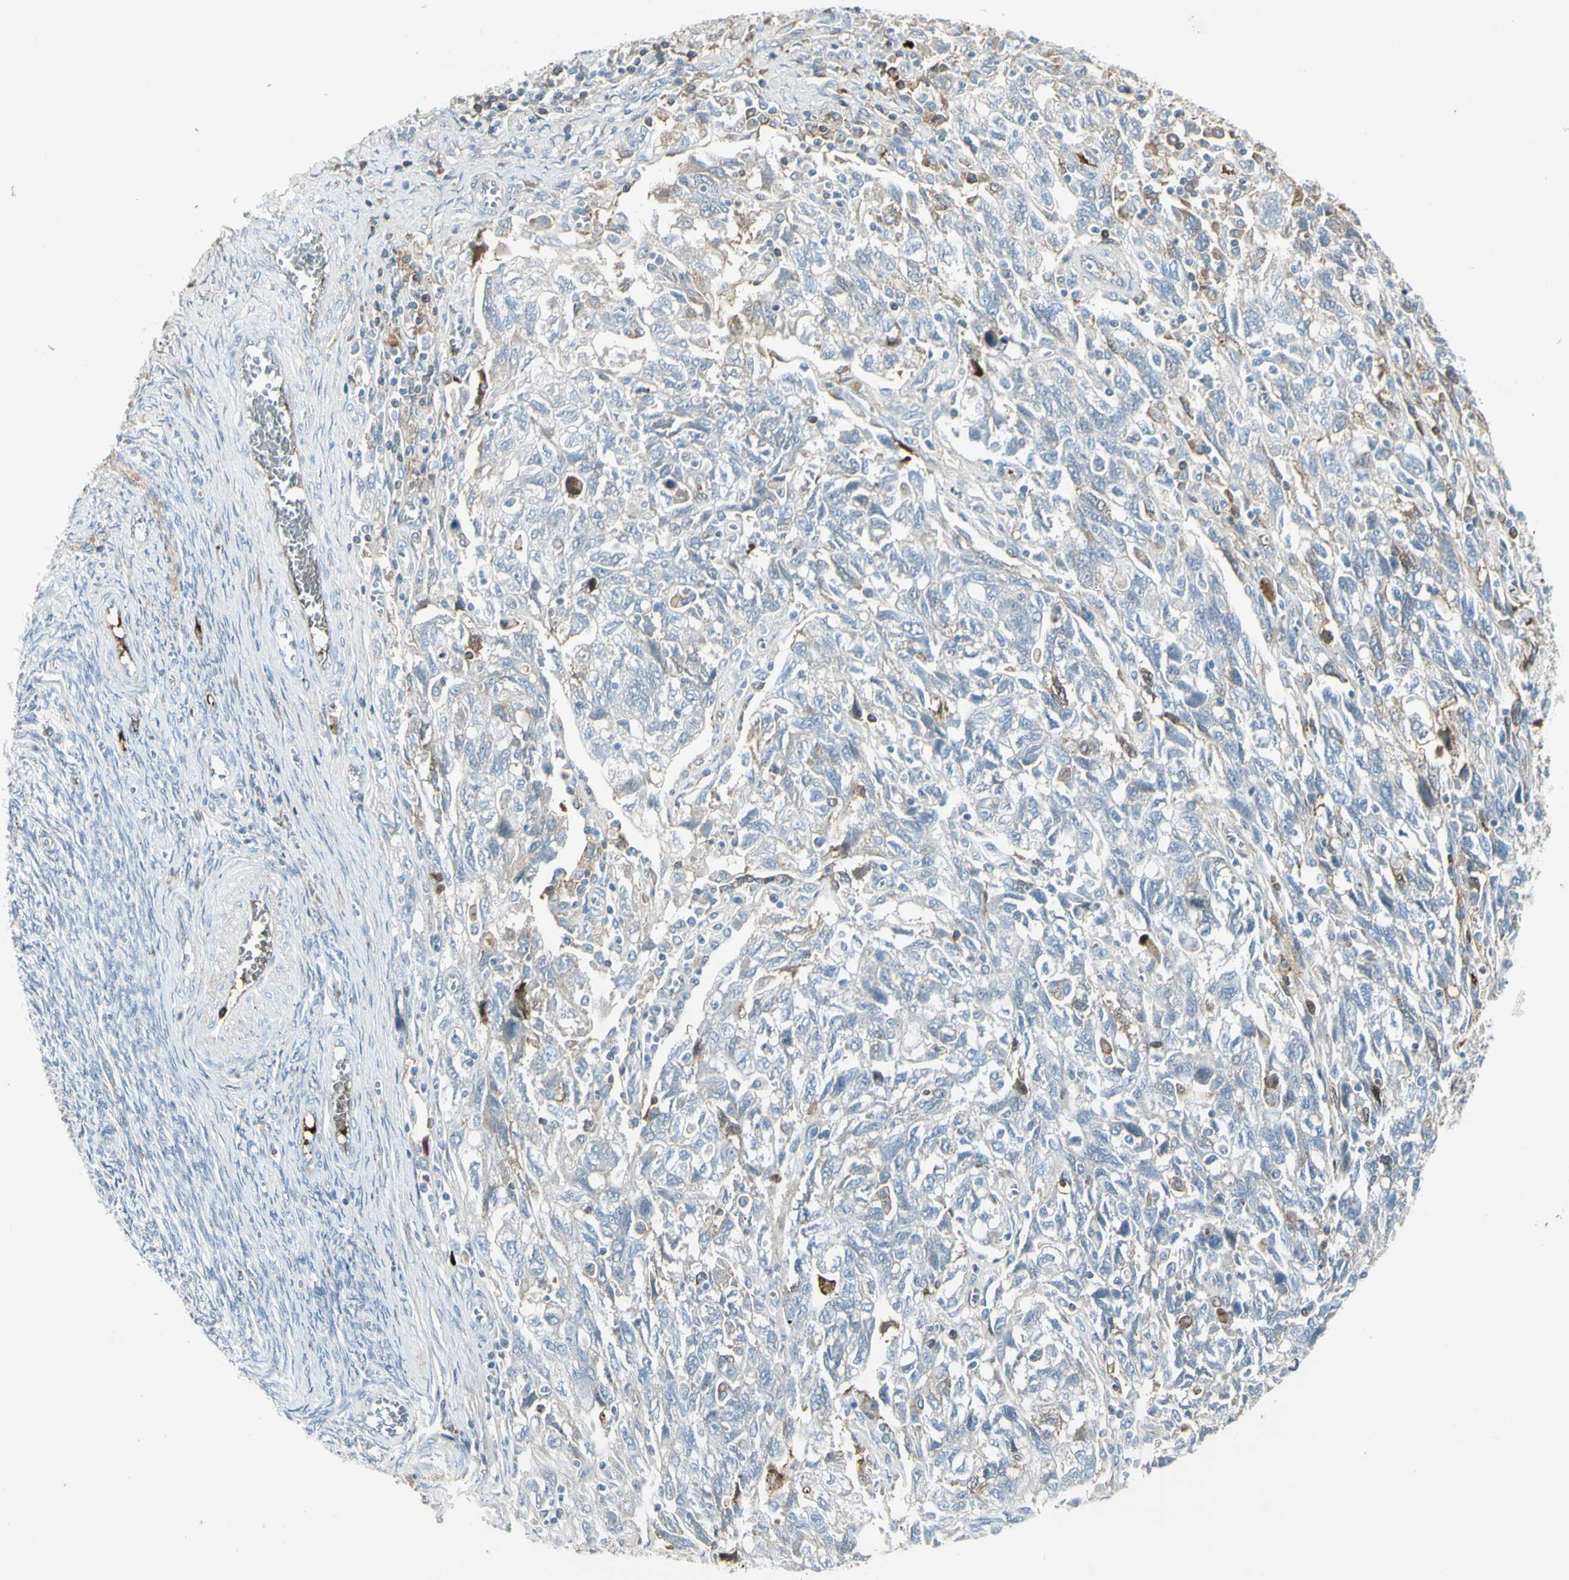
{"staining": {"intensity": "negative", "quantity": "none", "location": "none"}, "tissue": "ovarian cancer", "cell_type": "Tumor cells", "image_type": "cancer", "snomed": [{"axis": "morphology", "description": "Carcinoma, NOS"}, {"axis": "morphology", "description": "Cystadenocarcinoma, serous, NOS"}, {"axis": "topography", "description": "Ovary"}], "caption": "A high-resolution histopathology image shows IHC staining of serous cystadenocarcinoma (ovarian), which displays no significant expression in tumor cells. (DAB (3,3'-diaminobenzidine) immunohistochemistry (IHC) visualized using brightfield microscopy, high magnification).", "gene": "IGHM", "patient": {"sex": "female", "age": 69}}